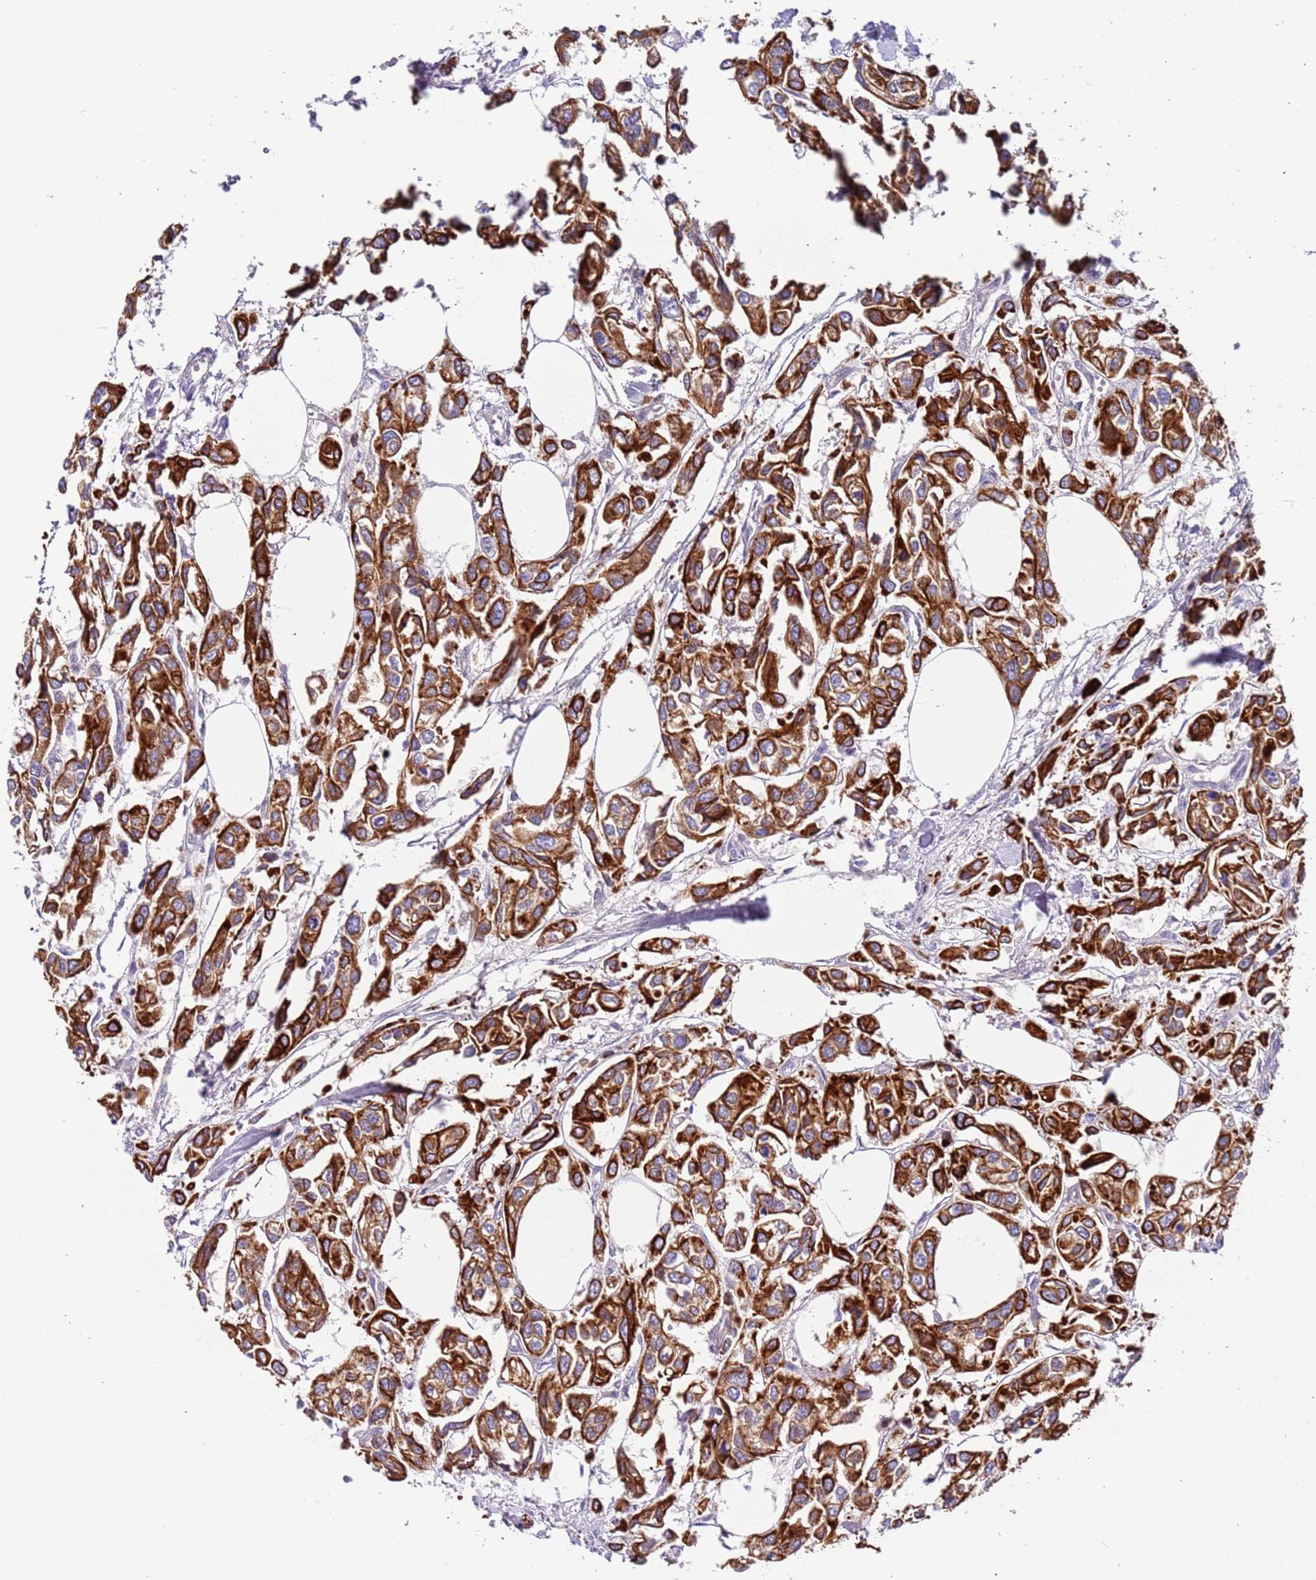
{"staining": {"intensity": "strong", "quantity": ">75%", "location": "cytoplasmic/membranous"}, "tissue": "urothelial cancer", "cell_type": "Tumor cells", "image_type": "cancer", "snomed": [{"axis": "morphology", "description": "Urothelial carcinoma, High grade"}, {"axis": "topography", "description": "Urinary bladder"}], "caption": "High-power microscopy captured an immunohistochemistry (IHC) photomicrograph of high-grade urothelial carcinoma, revealing strong cytoplasmic/membranous expression in about >75% of tumor cells.", "gene": "LAMB4", "patient": {"sex": "male", "age": 67}}